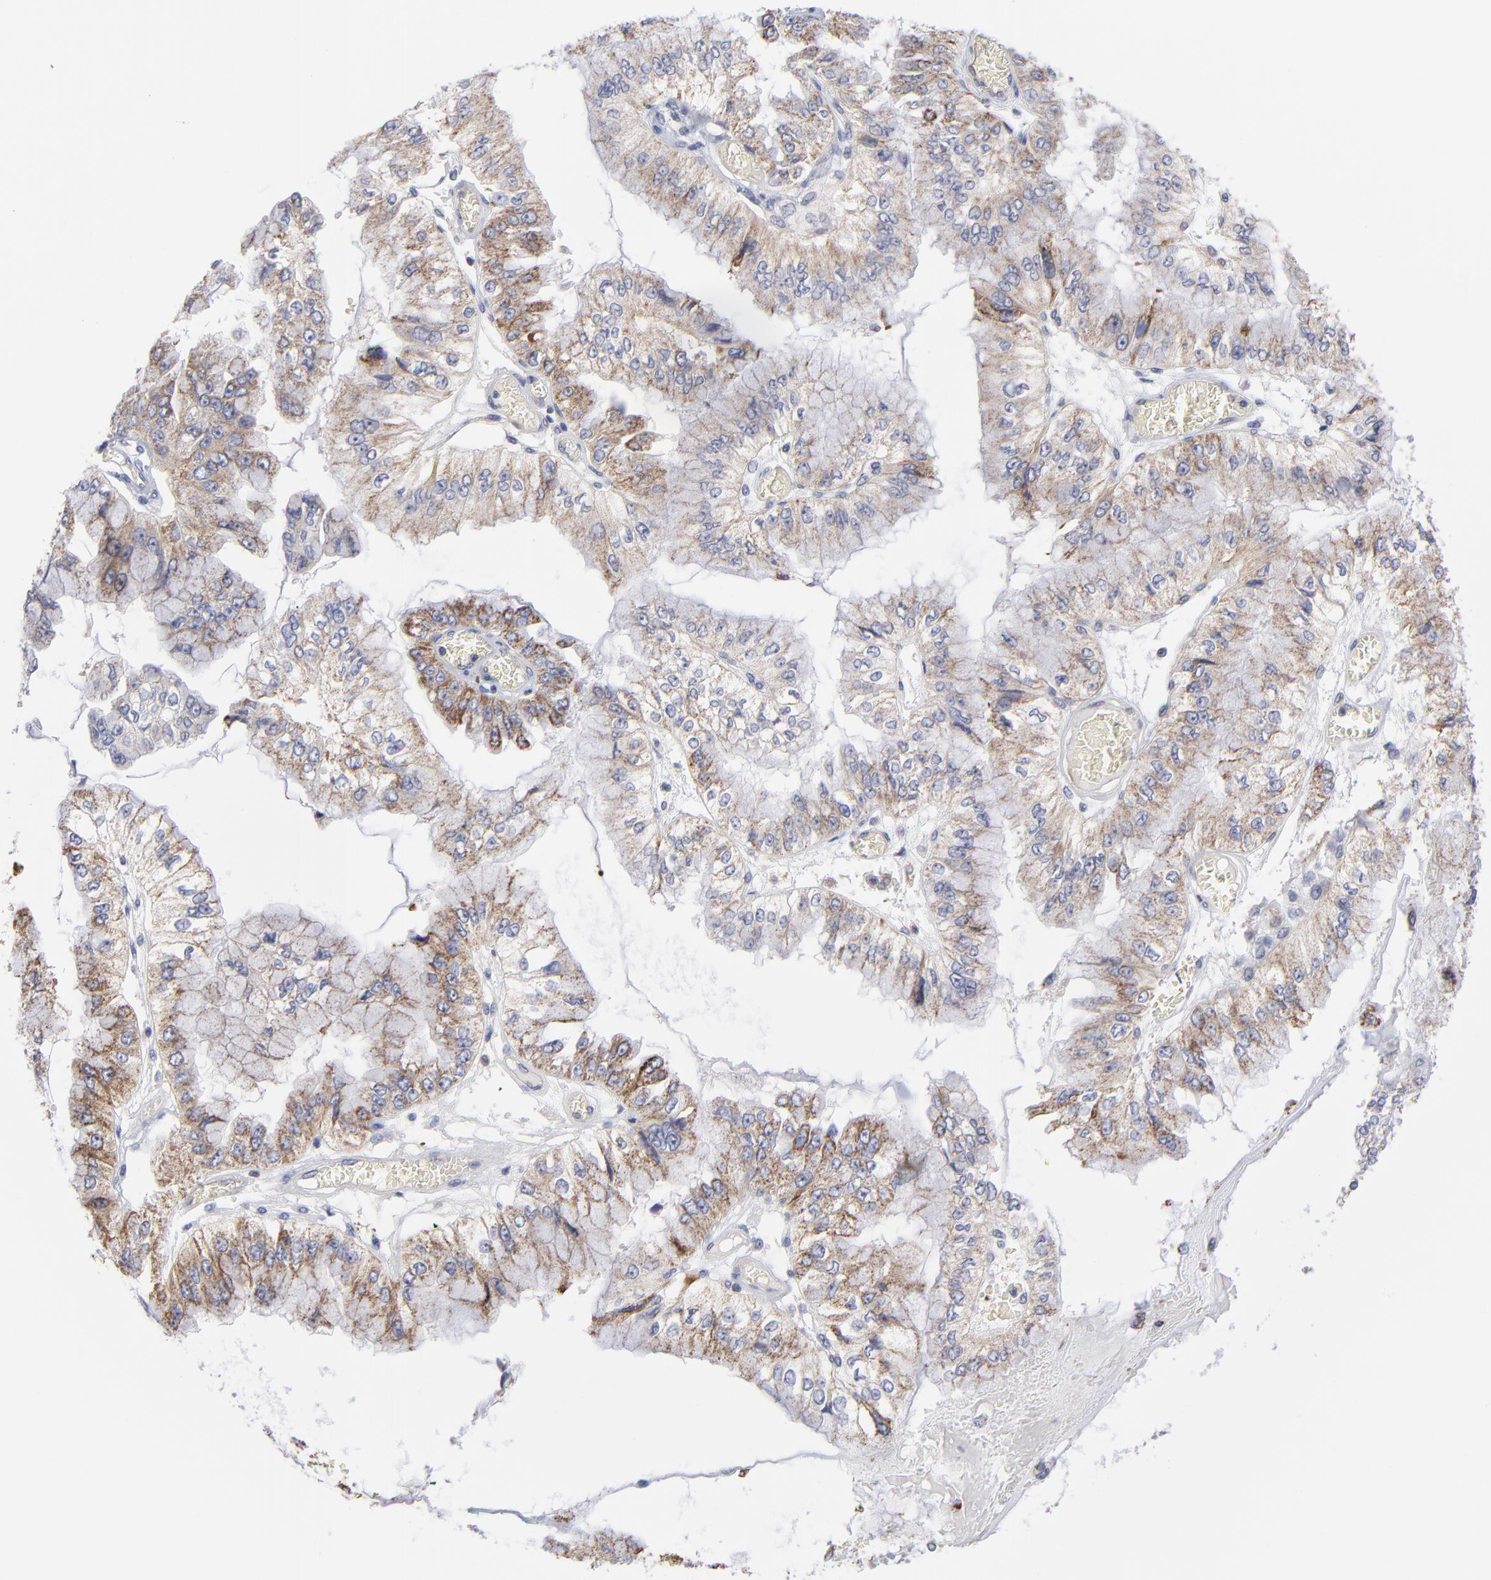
{"staining": {"intensity": "weak", "quantity": "25%-75%", "location": "cytoplasmic/membranous"}, "tissue": "liver cancer", "cell_type": "Tumor cells", "image_type": "cancer", "snomed": [{"axis": "morphology", "description": "Cholangiocarcinoma"}, {"axis": "topography", "description": "Liver"}], "caption": "A brown stain labels weak cytoplasmic/membranous staining of a protein in liver cholangiocarcinoma tumor cells.", "gene": "NFKBIA", "patient": {"sex": "female", "age": 79}}